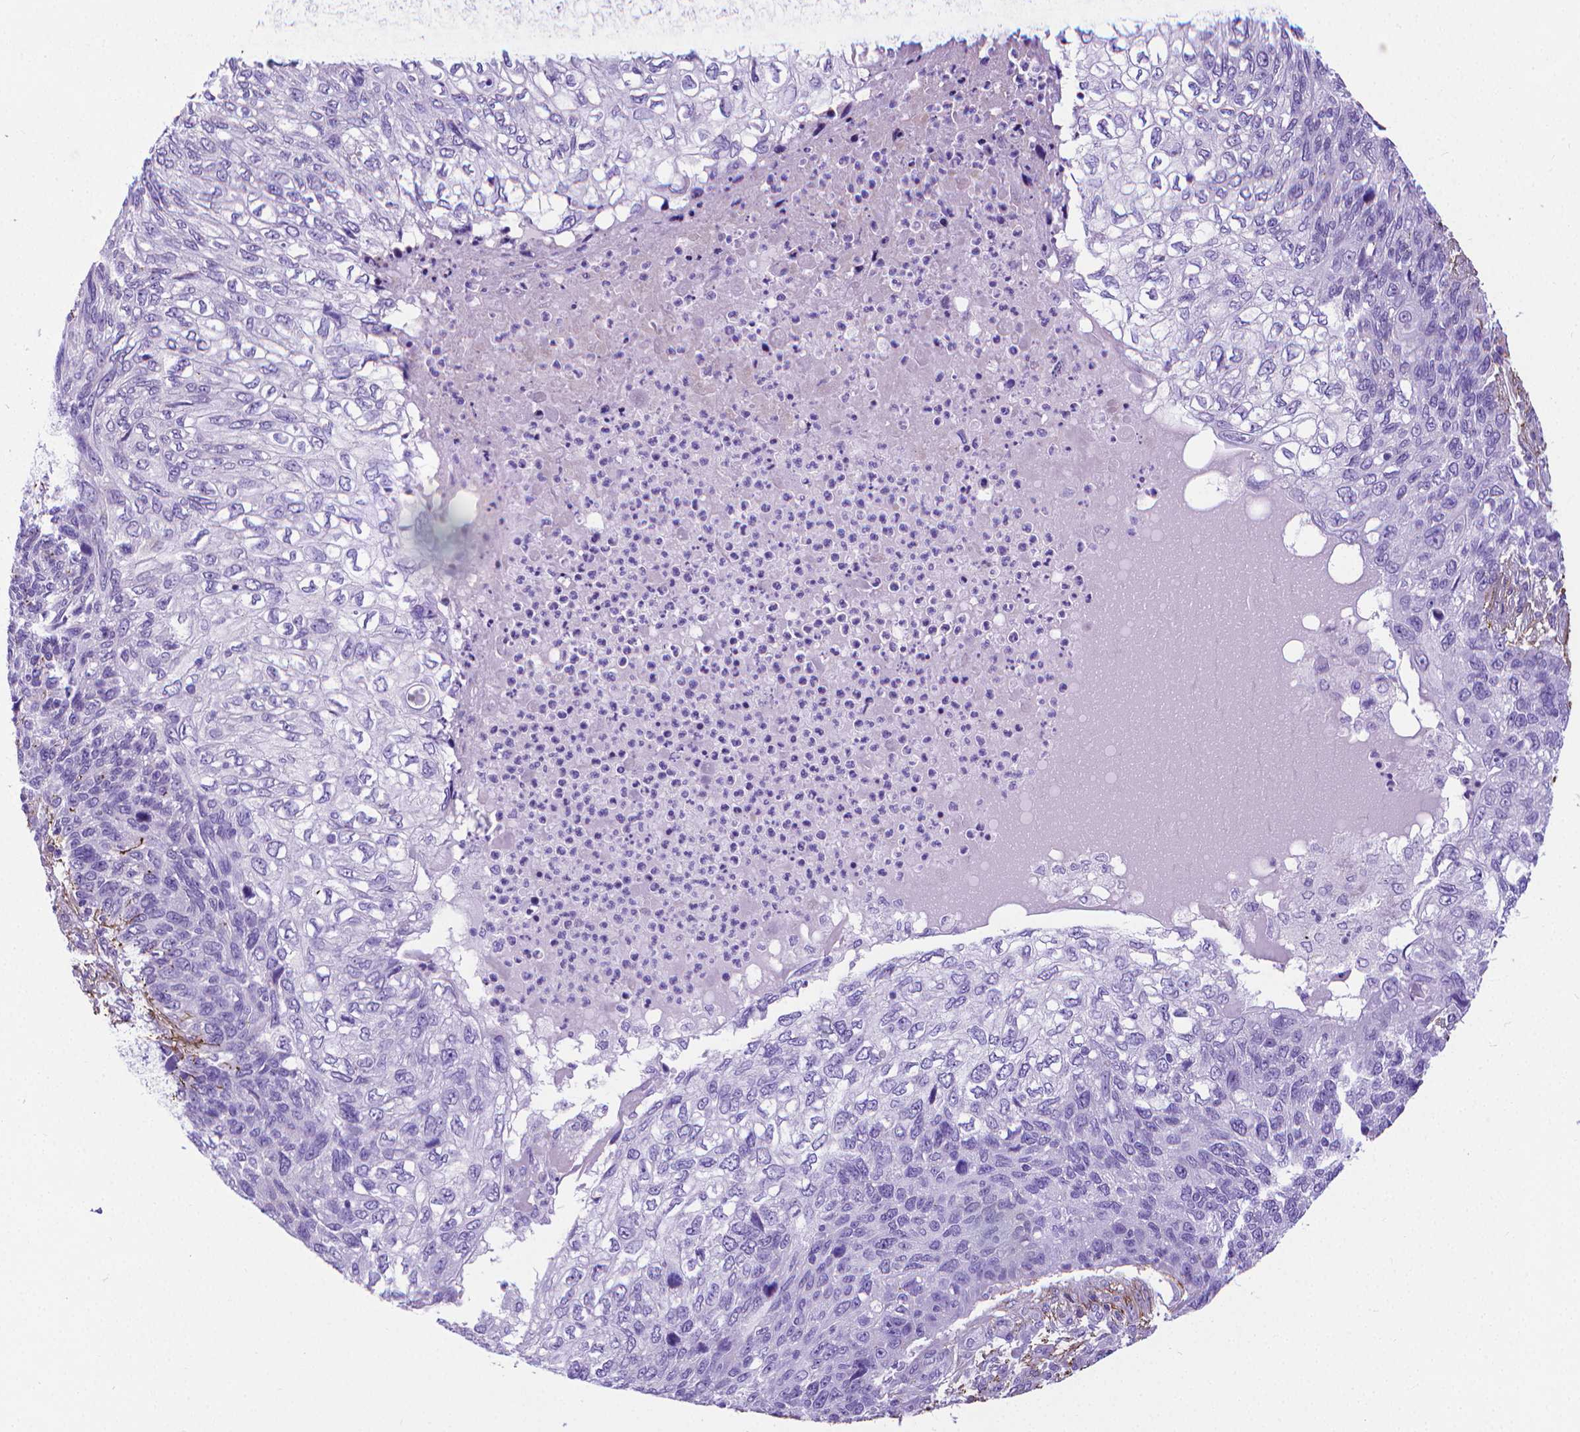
{"staining": {"intensity": "negative", "quantity": "none", "location": "none"}, "tissue": "skin cancer", "cell_type": "Tumor cells", "image_type": "cancer", "snomed": [{"axis": "morphology", "description": "Squamous cell carcinoma, NOS"}, {"axis": "topography", "description": "Skin"}], "caption": "Human skin cancer stained for a protein using immunohistochemistry exhibits no staining in tumor cells.", "gene": "MFAP2", "patient": {"sex": "male", "age": 92}}